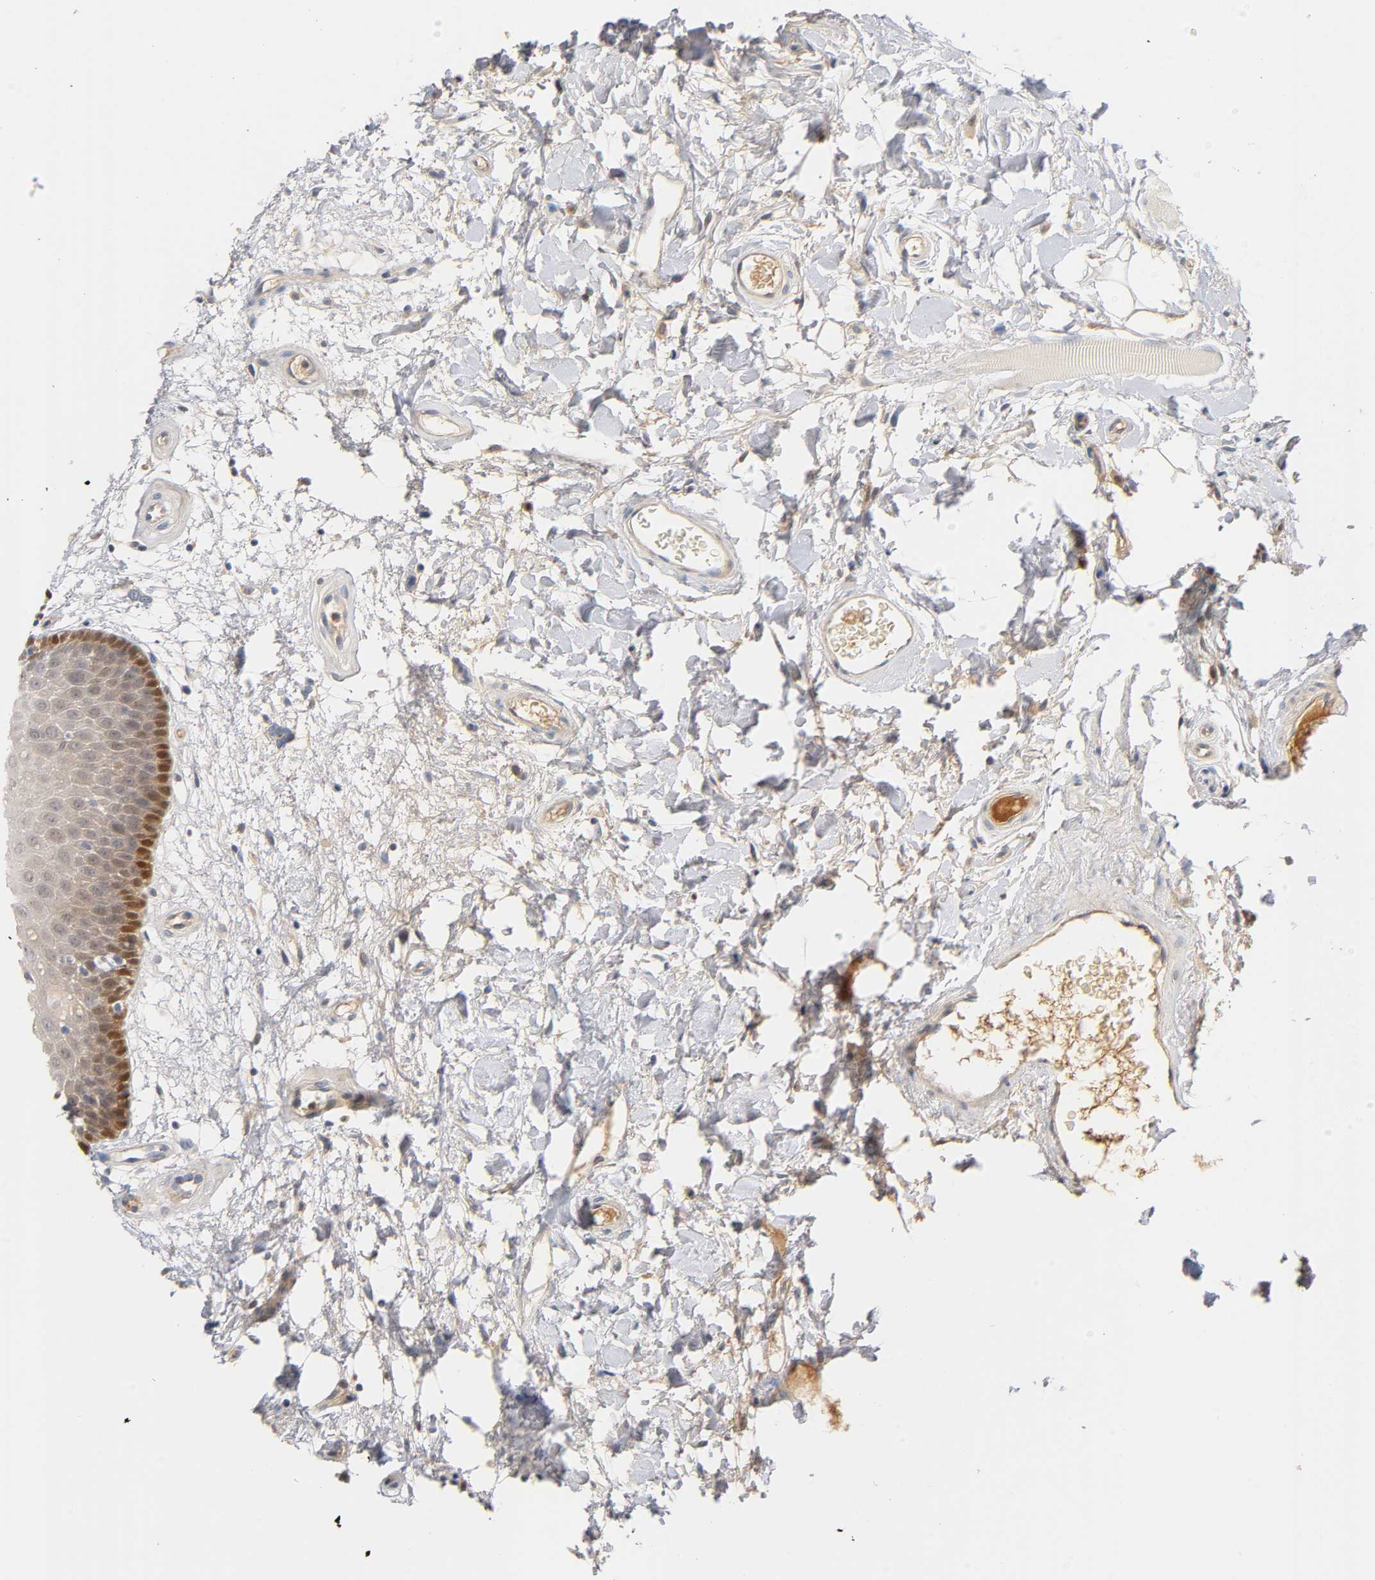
{"staining": {"intensity": "moderate", "quantity": "25%-75%", "location": "cytoplasmic/membranous,nuclear"}, "tissue": "oral mucosa", "cell_type": "Squamous epithelial cells", "image_type": "normal", "snomed": [{"axis": "morphology", "description": "Normal tissue, NOS"}, {"axis": "morphology", "description": "Squamous cell carcinoma, NOS"}, {"axis": "topography", "description": "Skeletal muscle"}, {"axis": "topography", "description": "Oral tissue"}, {"axis": "topography", "description": "Head-Neck"}], "caption": "An image showing moderate cytoplasmic/membranous,nuclear expression in about 25%-75% of squamous epithelial cells in normal oral mucosa, as visualized by brown immunohistochemical staining.", "gene": "IL18", "patient": {"sex": "male", "age": 71}}